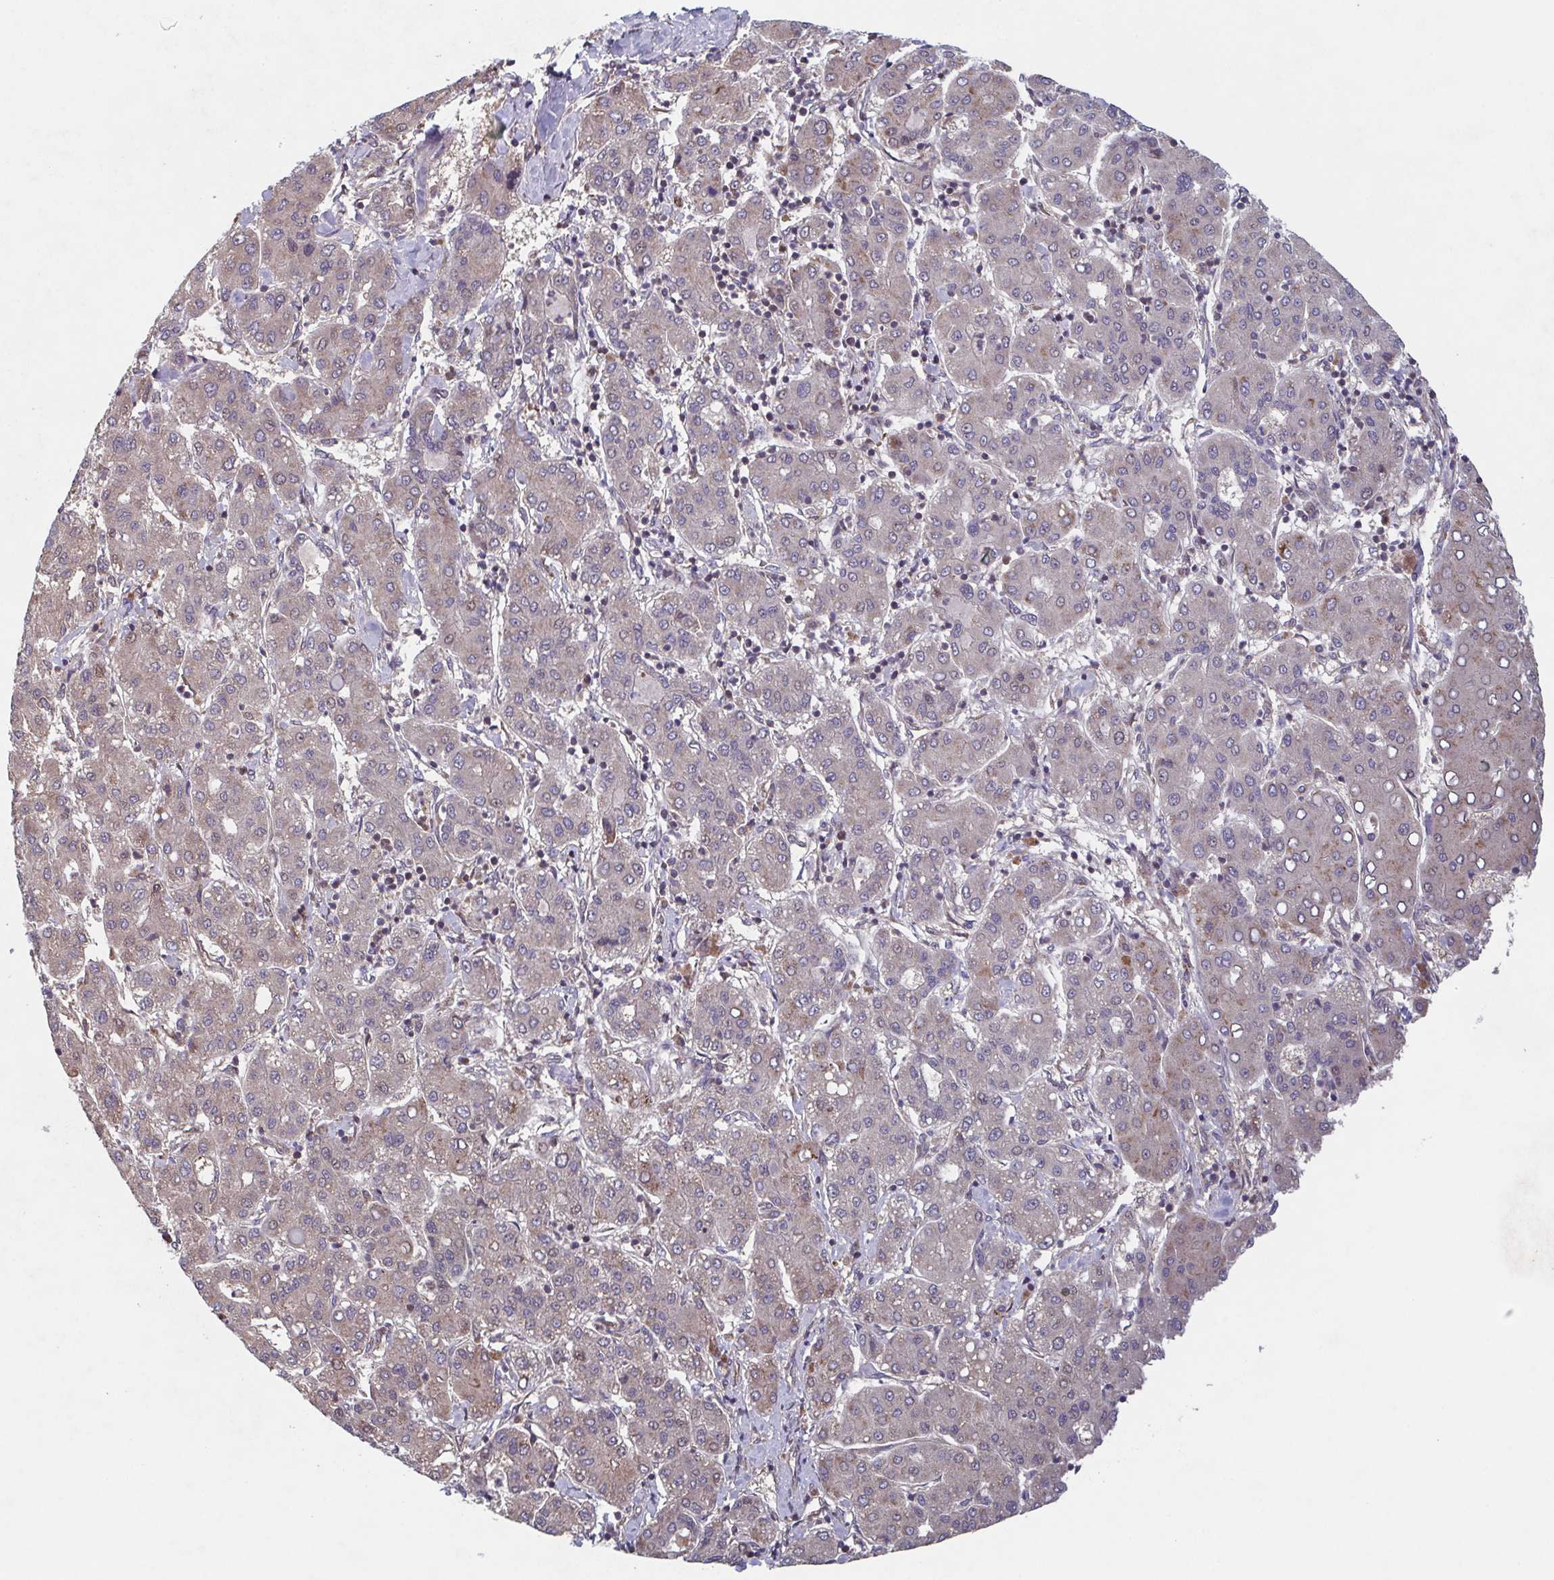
{"staining": {"intensity": "weak", "quantity": "<25%", "location": "cytoplasmic/membranous"}, "tissue": "liver cancer", "cell_type": "Tumor cells", "image_type": "cancer", "snomed": [{"axis": "morphology", "description": "Carcinoma, Hepatocellular, NOS"}, {"axis": "topography", "description": "Liver"}], "caption": "This is an IHC micrograph of liver cancer (hepatocellular carcinoma). There is no positivity in tumor cells.", "gene": "COPB1", "patient": {"sex": "male", "age": 65}}